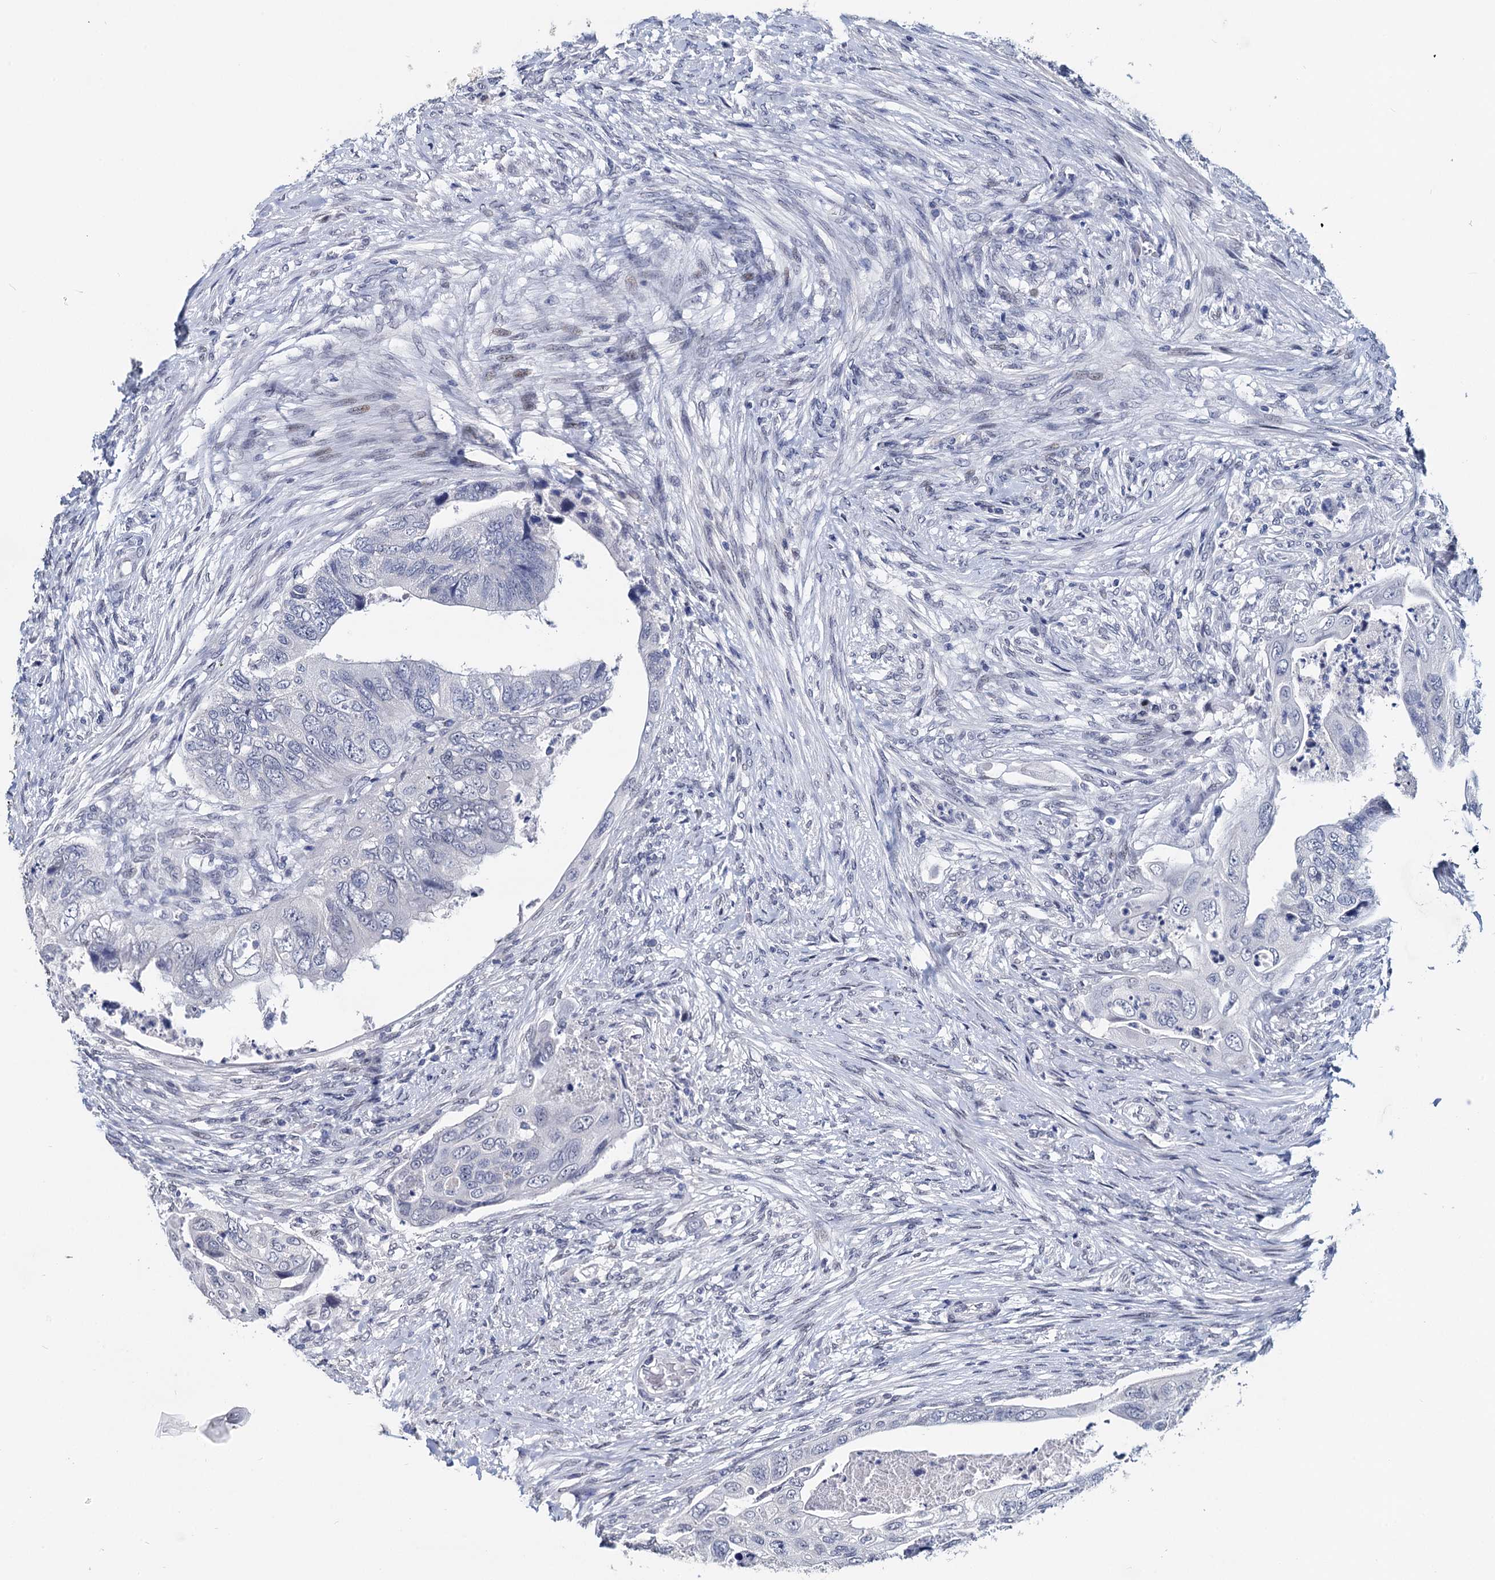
{"staining": {"intensity": "negative", "quantity": "none", "location": "none"}, "tissue": "colorectal cancer", "cell_type": "Tumor cells", "image_type": "cancer", "snomed": [{"axis": "morphology", "description": "Adenocarcinoma, NOS"}, {"axis": "topography", "description": "Rectum"}], "caption": "A high-resolution image shows IHC staining of colorectal adenocarcinoma, which exhibits no significant positivity in tumor cells.", "gene": "MAGEA4", "patient": {"sex": "male", "age": 63}}